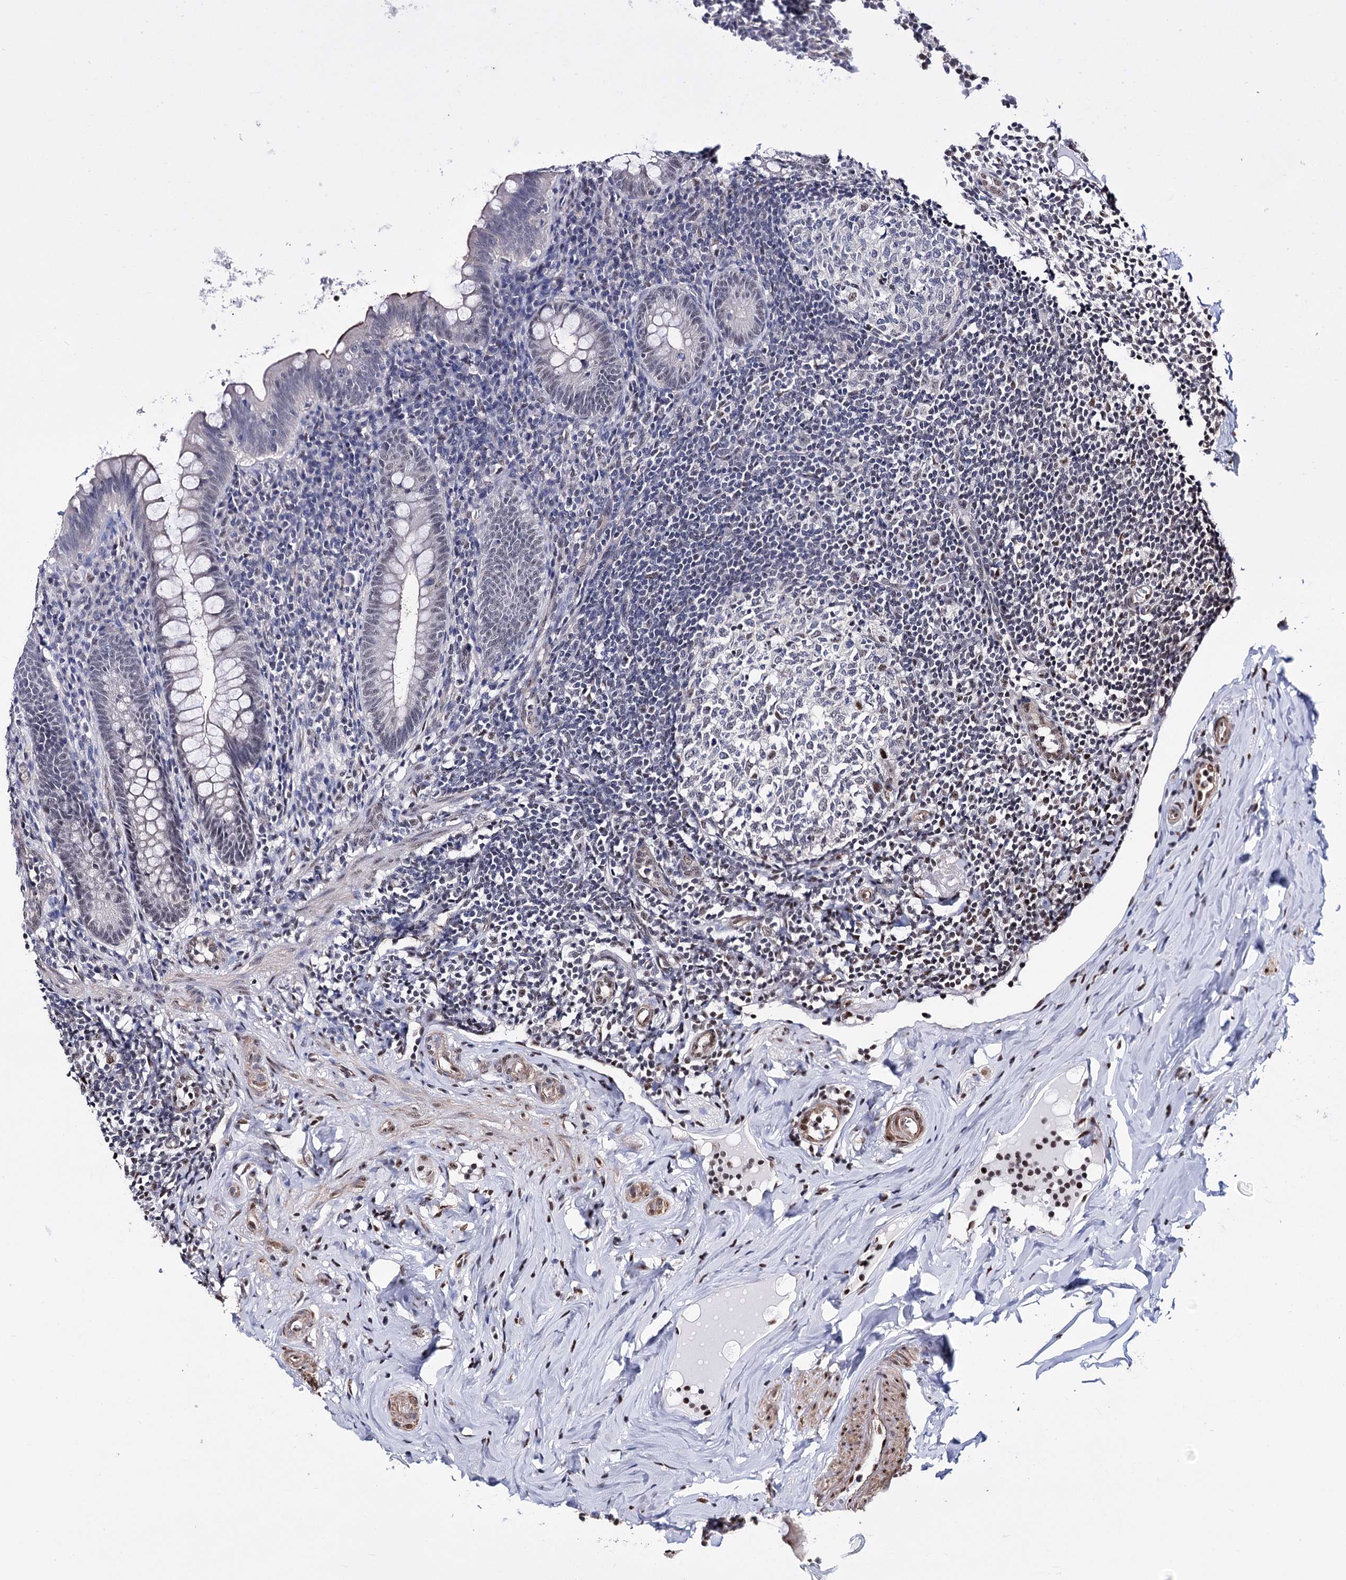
{"staining": {"intensity": "negative", "quantity": "none", "location": "none"}, "tissue": "appendix", "cell_type": "Glandular cells", "image_type": "normal", "snomed": [{"axis": "morphology", "description": "Normal tissue, NOS"}, {"axis": "topography", "description": "Appendix"}], "caption": "This is an IHC micrograph of benign appendix. There is no expression in glandular cells.", "gene": "CHMP7", "patient": {"sex": "female", "age": 33}}